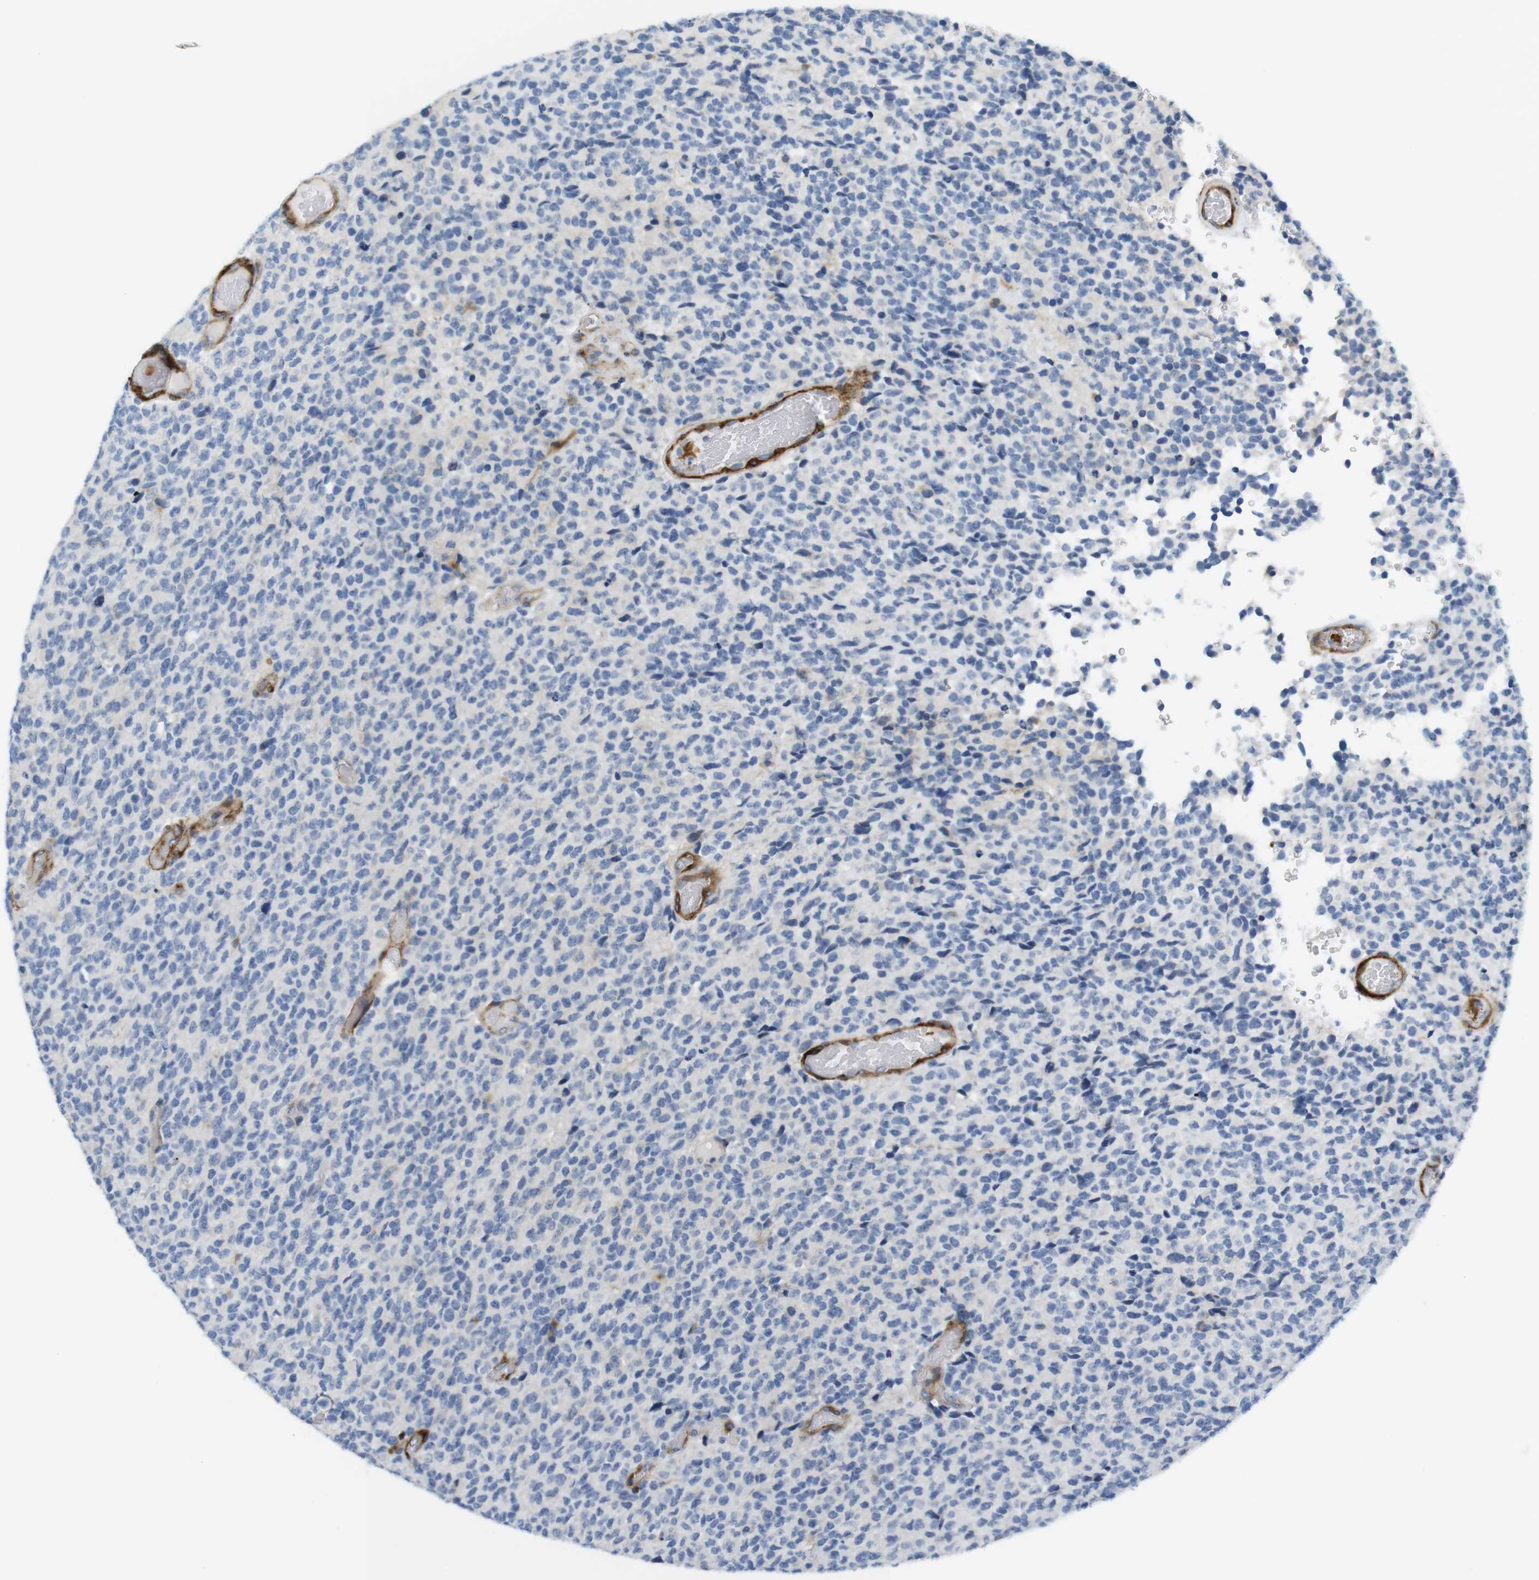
{"staining": {"intensity": "negative", "quantity": "none", "location": "none"}, "tissue": "glioma", "cell_type": "Tumor cells", "image_type": "cancer", "snomed": [{"axis": "morphology", "description": "Glioma, malignant, High grade"}, {"axis": "topography", "description": "pancreas cauda"}], "caption": "This micrograph is of malignant glioma (high-grade) stained with IHC to label a protein in brown with the nuclei are counter-stained blue. There is no positivity in tumor cells.", "gene": "F2R", "patient": {"sex": "male", "age": 60}}